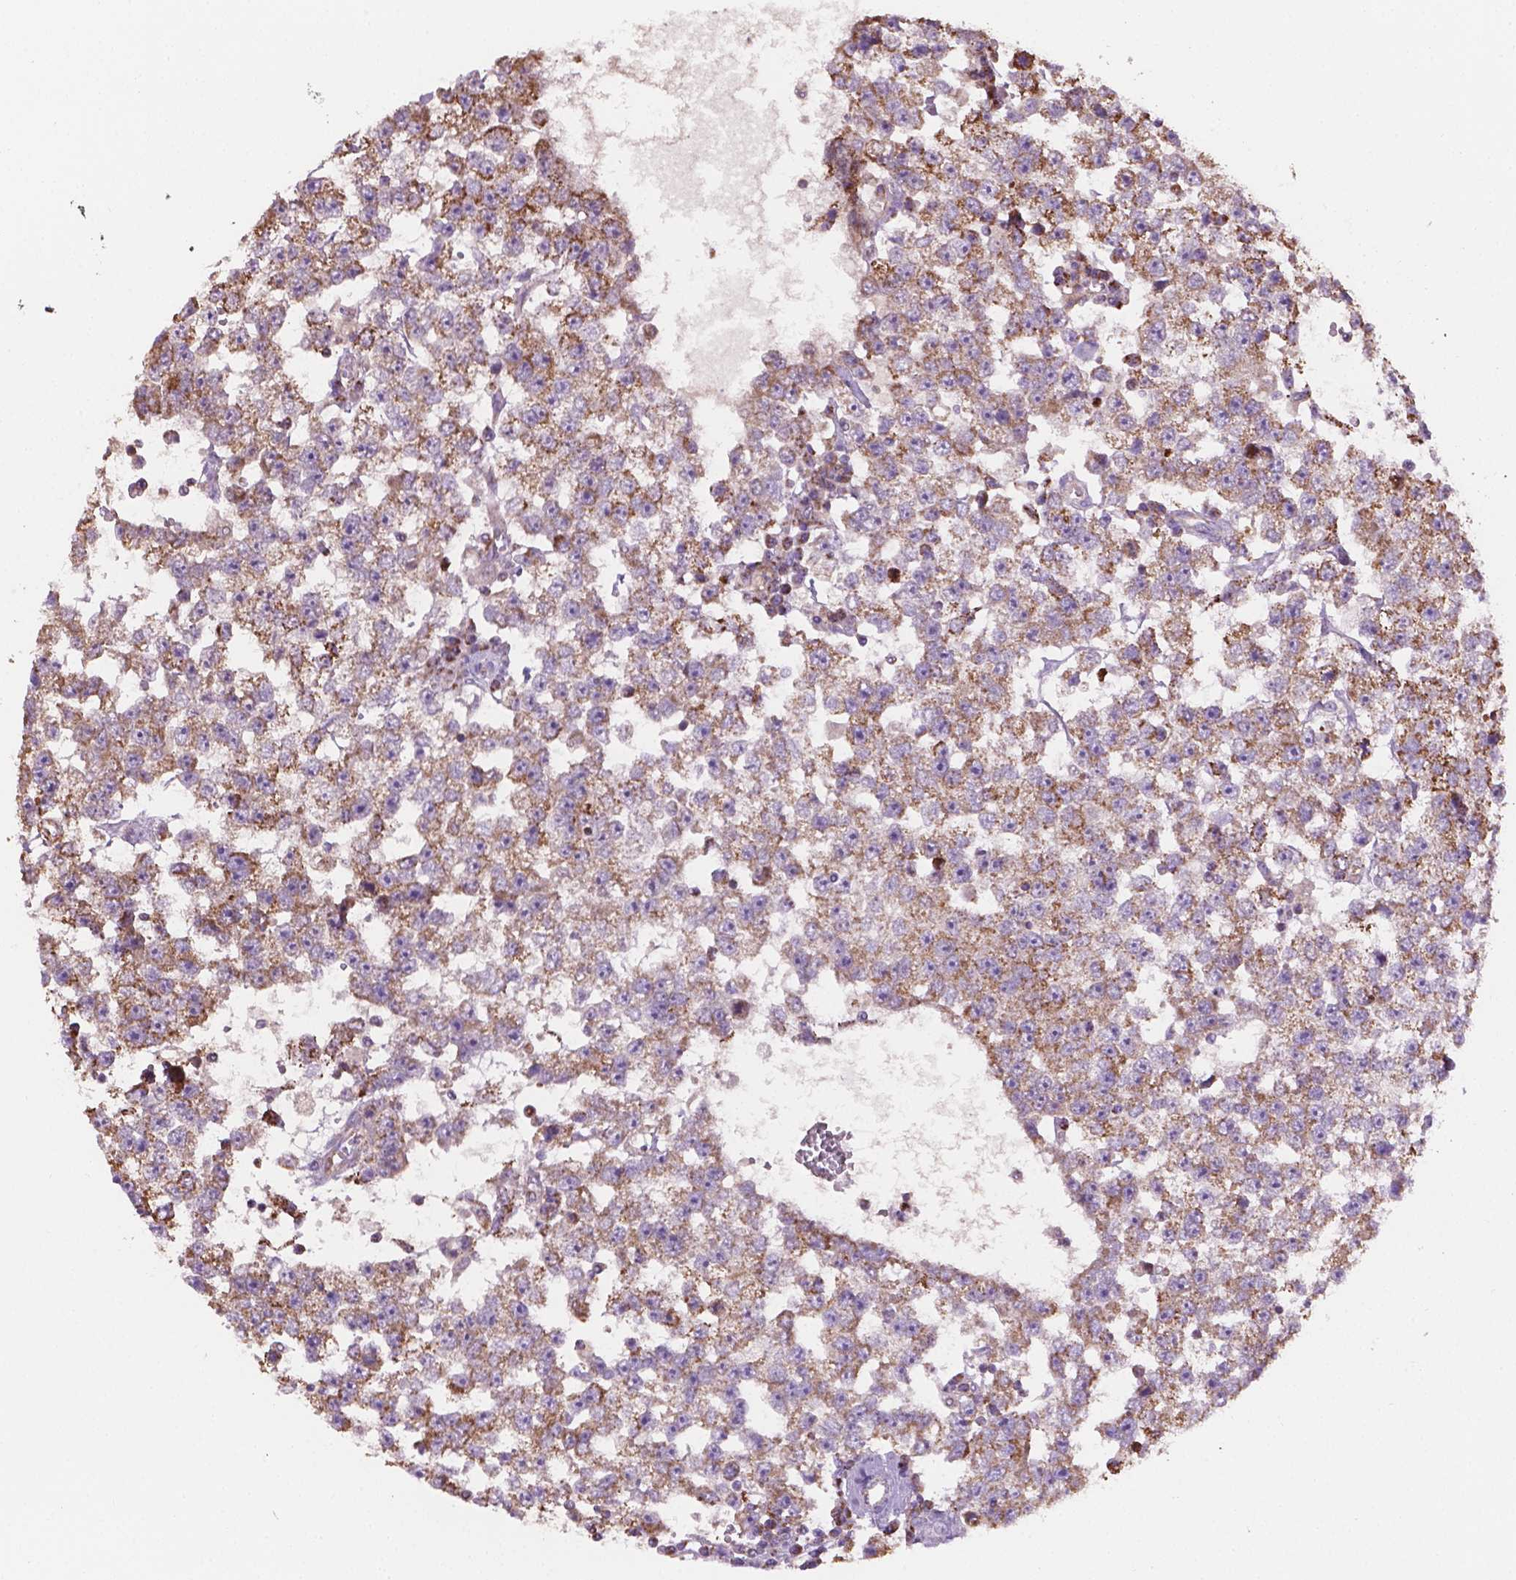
{"staining": {"intensity": "moderate", "quantity": ">75%", "location": "cytoplasmic/membranous"}, "tissue": "testis cancer", "cell_type": "Tumor cells", "image_type": "cancer", "snomed": [{"axis": "morphology", "description": "Seminoma, NOS"}, {"axis": "topography", "description": "Testis"}], "caption": "Brown immunohistochemical staining in testis cancer (seminoma) shows moderate cytoplasmic/membranous positivity in approximately >75% of tumor cells. (Stains: DAB in brown, nuclei in blue, Microscopy: brightfield microscopy at high magnification).", "gene": "PIBF1", "patient": {"sex": "male", "age": 34}}